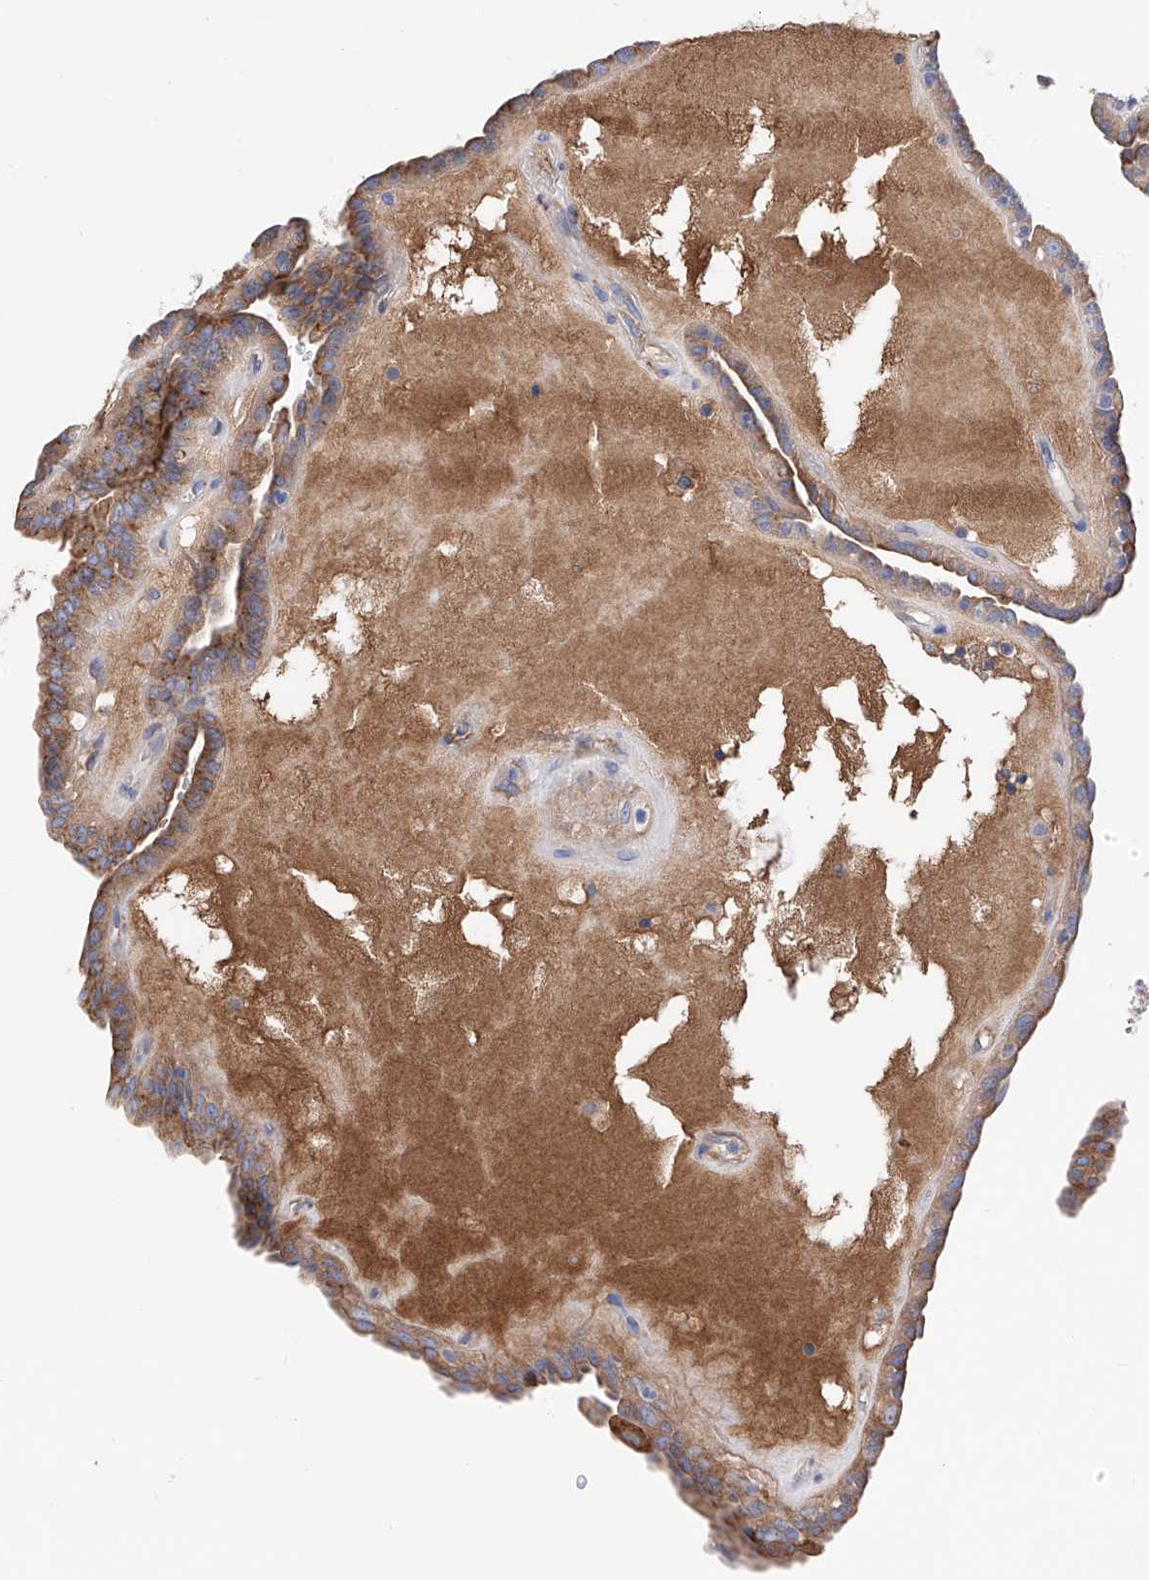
{"staining": {"intensity": "moderate", "quantity": ">75%", "location": "cytoplasmic/membranous"}, "tissue": "thyroid cancer", "cell_type": "Tumor cells", "image_type": "cancer", "snomed": [{"axis": "morphology", "description": "Papillary adenocarcinoma, NOS"}, {"axis": "topography", "description": "Thyroid gland"}], "caption": "This photomicrograph displays papillary adenocarcinoma (thyroid) stained with IHC to label a protein in brown. The cytoplasmic/membranous of tumor cells show moderate positivity for the protein. Nuclei are counter-stained blue.", "gene": "PDIA5", "patient": {"sex": "male", "age": 77}}